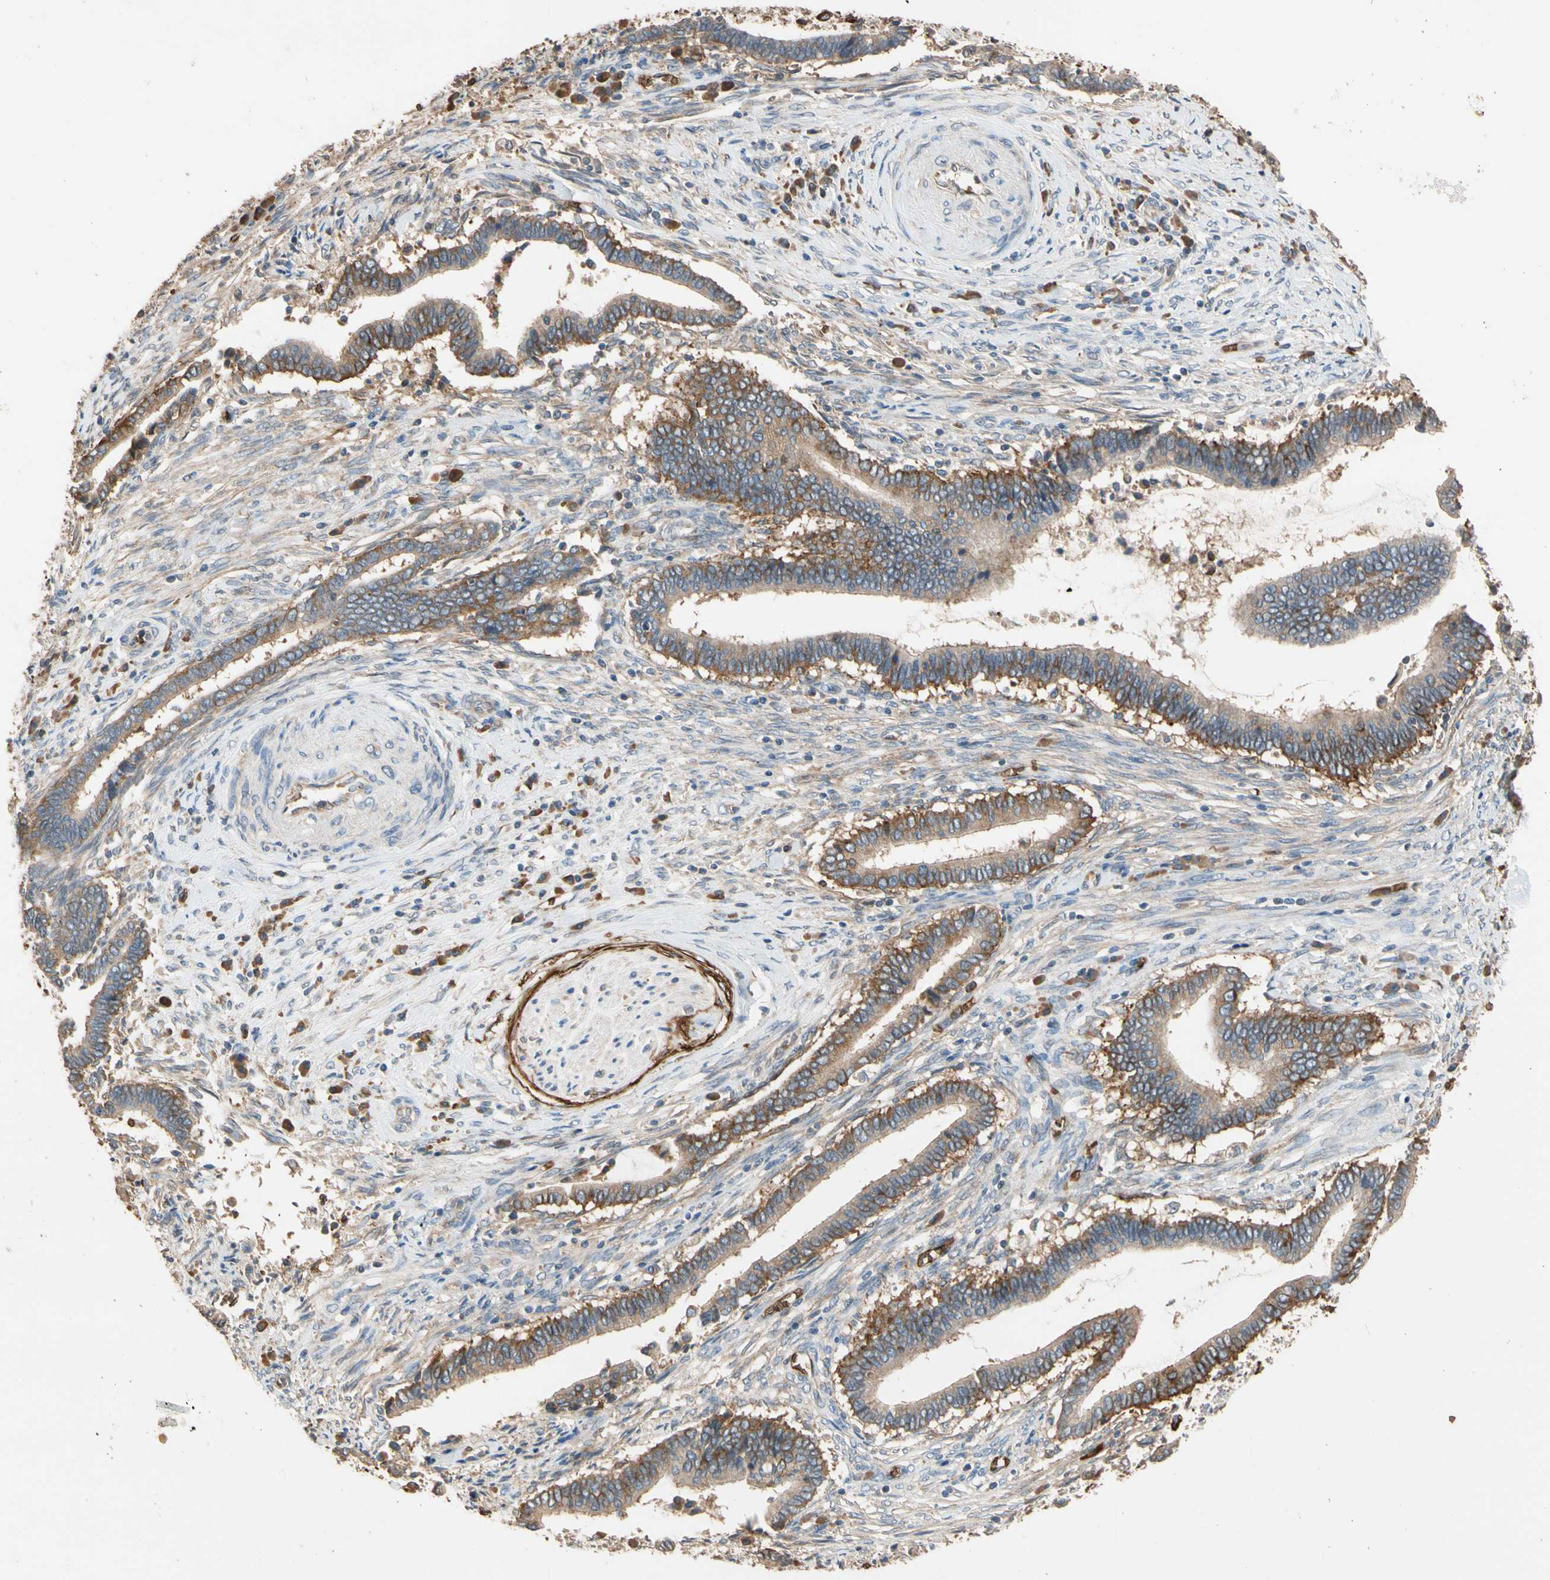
{"staining": {"intensity": "moderate", "quantity": "25%-75%", "location": "cytoplasmic/membranous"}, "tissue": "cervical cancer", "cell_type": "Tumor cells", "image_type": "cancer", "snomed": [{"axis": "morphology", "description": "Adenocarcinoma, NOS"}, {"axis": "topography", "description": "Cervix"}], "caption": "A brown stain highlights moderate cytoplasmic/membranous staining of a protein in human cervical adenocarcinoma tumor cells.", "gene": "RIOK2", "patient": {"sex": "female", "age": 44}}